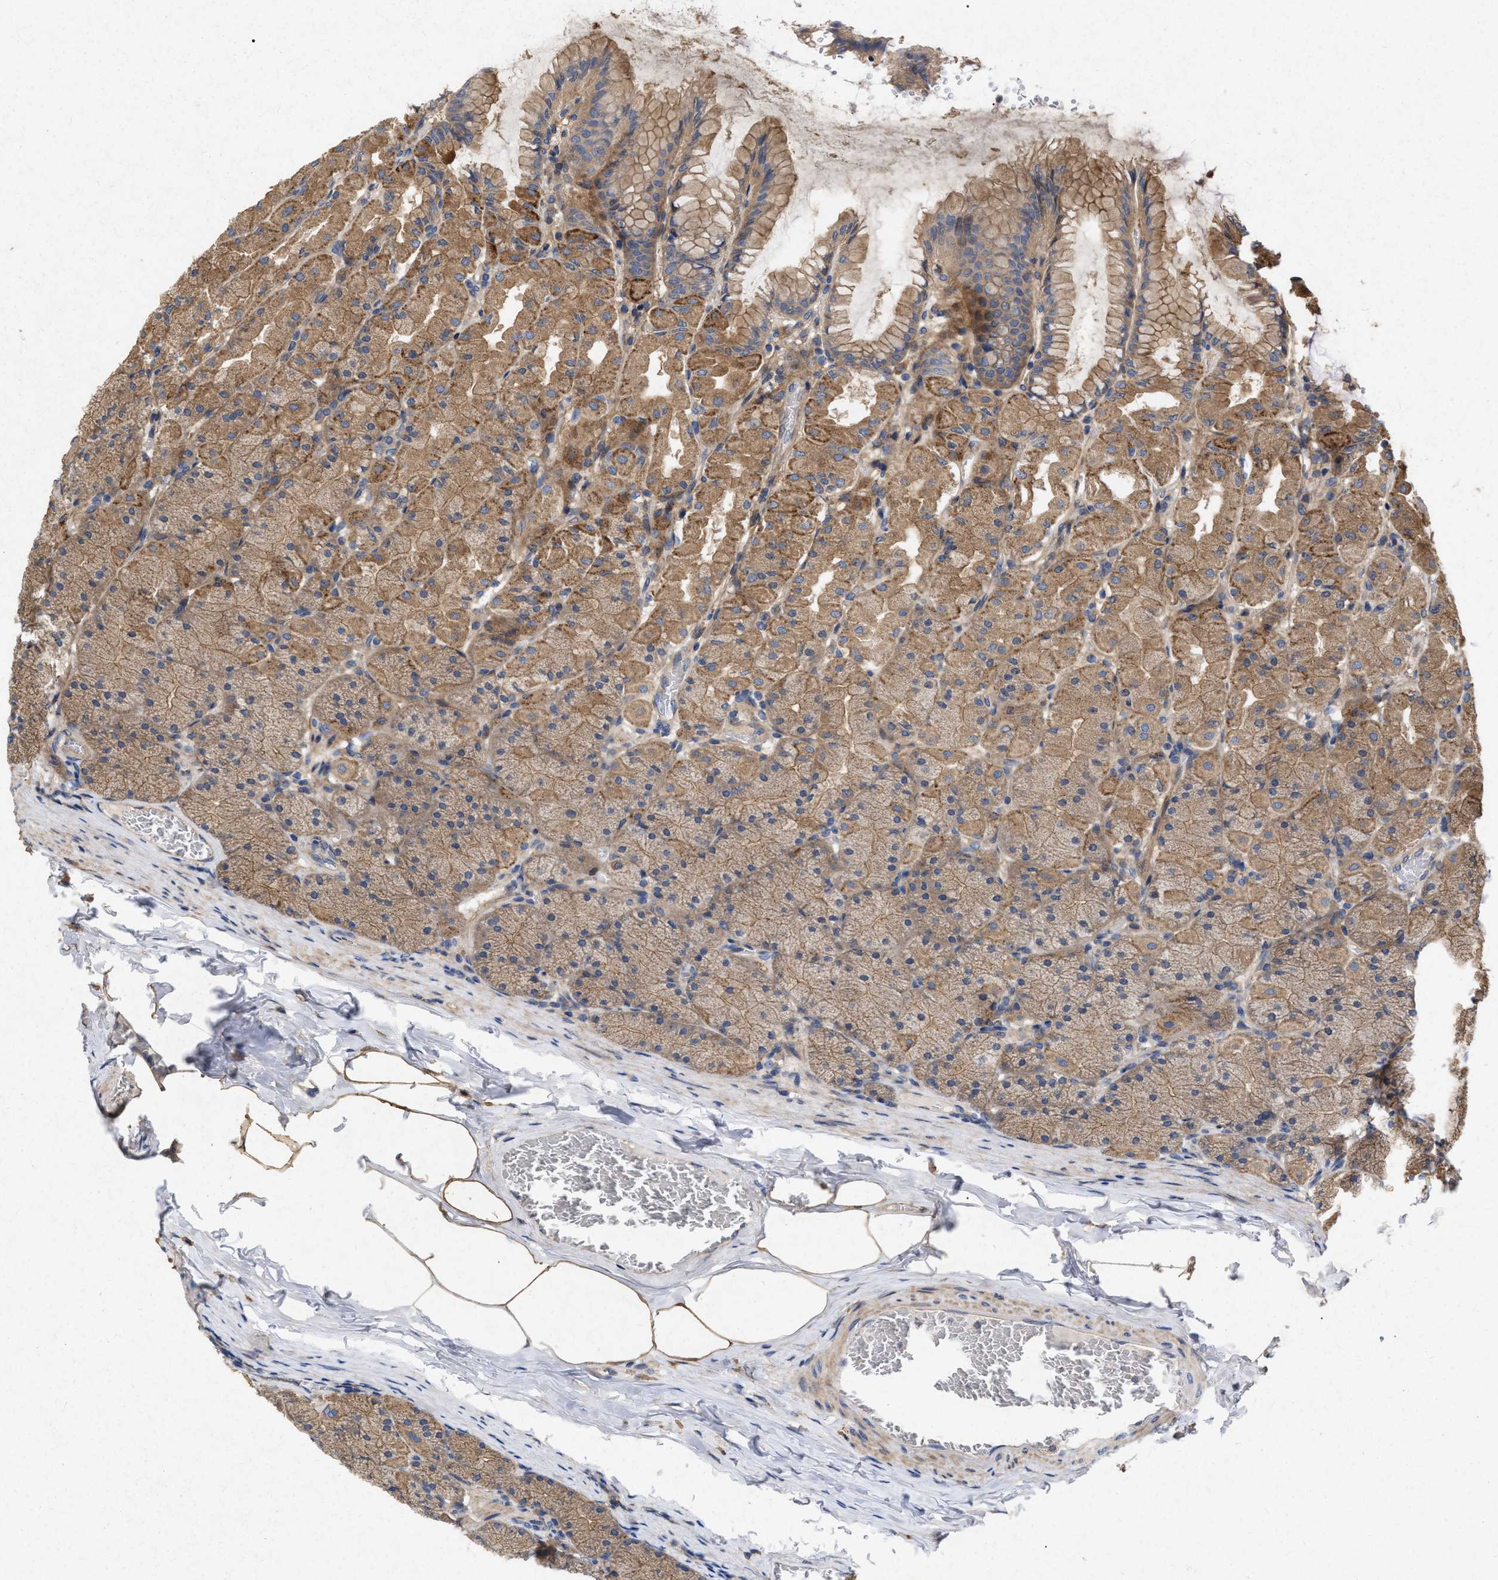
{"staining": {"intensity": "moderate", "quantity": ">75%", "location": "cytoplasmic/membranous"}, "tissue": "stomach", "cell_type": "Glandular cells", "image_type": "normal", "snomed": [{"axis": "morphology", "description": "Normal tissue, NOS"}, {"axis": "topography", "description": "Stomach, upper"}], "caption": "Immunohistochemistry (DAB) staining of benign human stomach exhibits moderate cytoplasmic/membranous protein staining in approximately >75% of glandular cells.", "gene": "CDKN2C", "patient": {"sex": "female", "age": 56}}